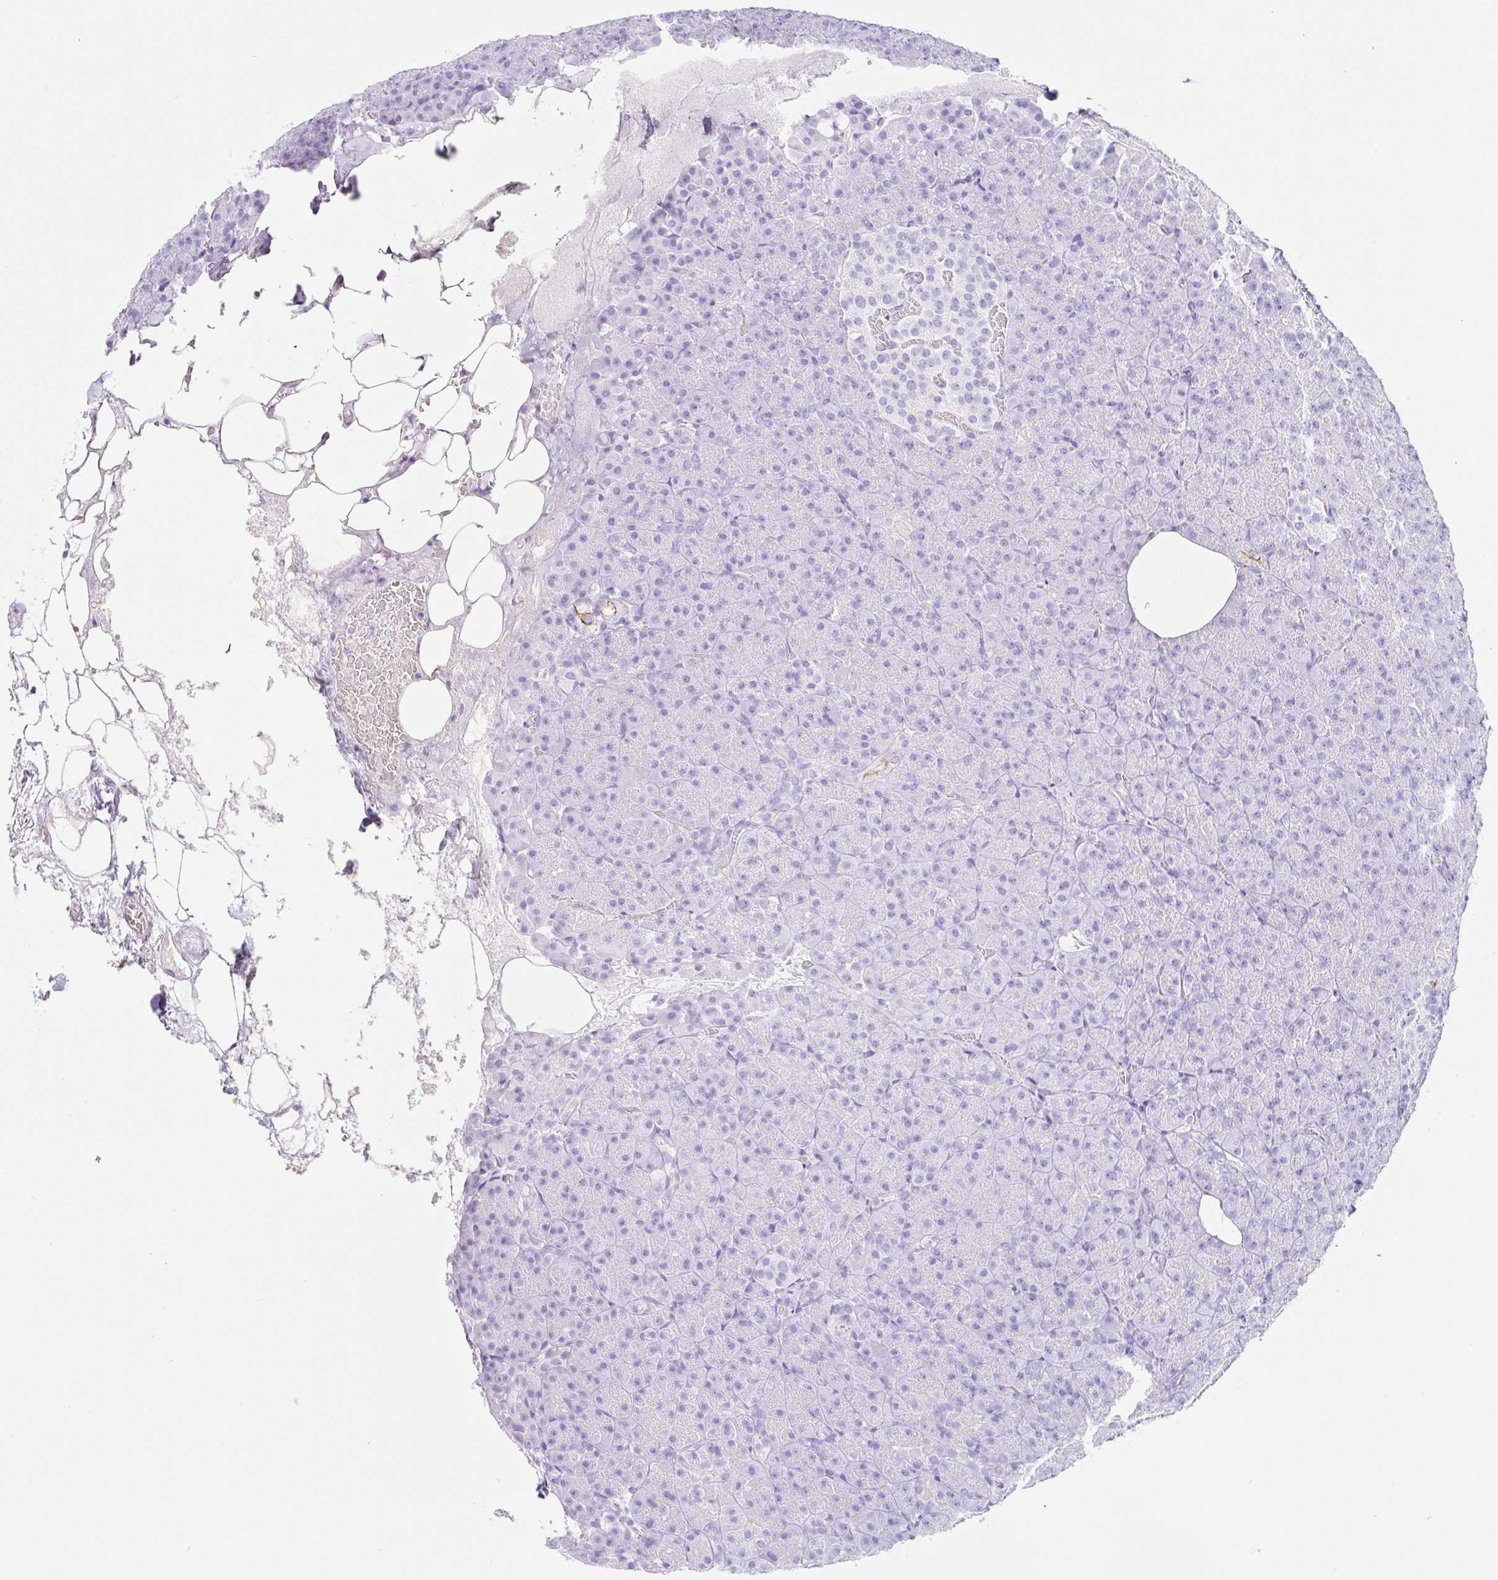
{"staining": {"intensity": "negative", "quantity": "none", "location": "none"}, "tissue": "pancreas", "cell_type": "Exocrine glandular cells", "image_type": "normal", "snomed": [{"axis": "morphology", "description": "Normal tissue, NOS"}, {"axis": "topography", "description": "Pancreas"}], "caption": "Unremarkable pancreas was stained to show a protein in brown. There is no significant positivity in exocrine glandular cells. The staining is performed using DAB brown chromogen with nuclei counter-stained in using hematoxylin.", "gene": "CLDND2", "patient": {"sex": "female", "age": 74}}